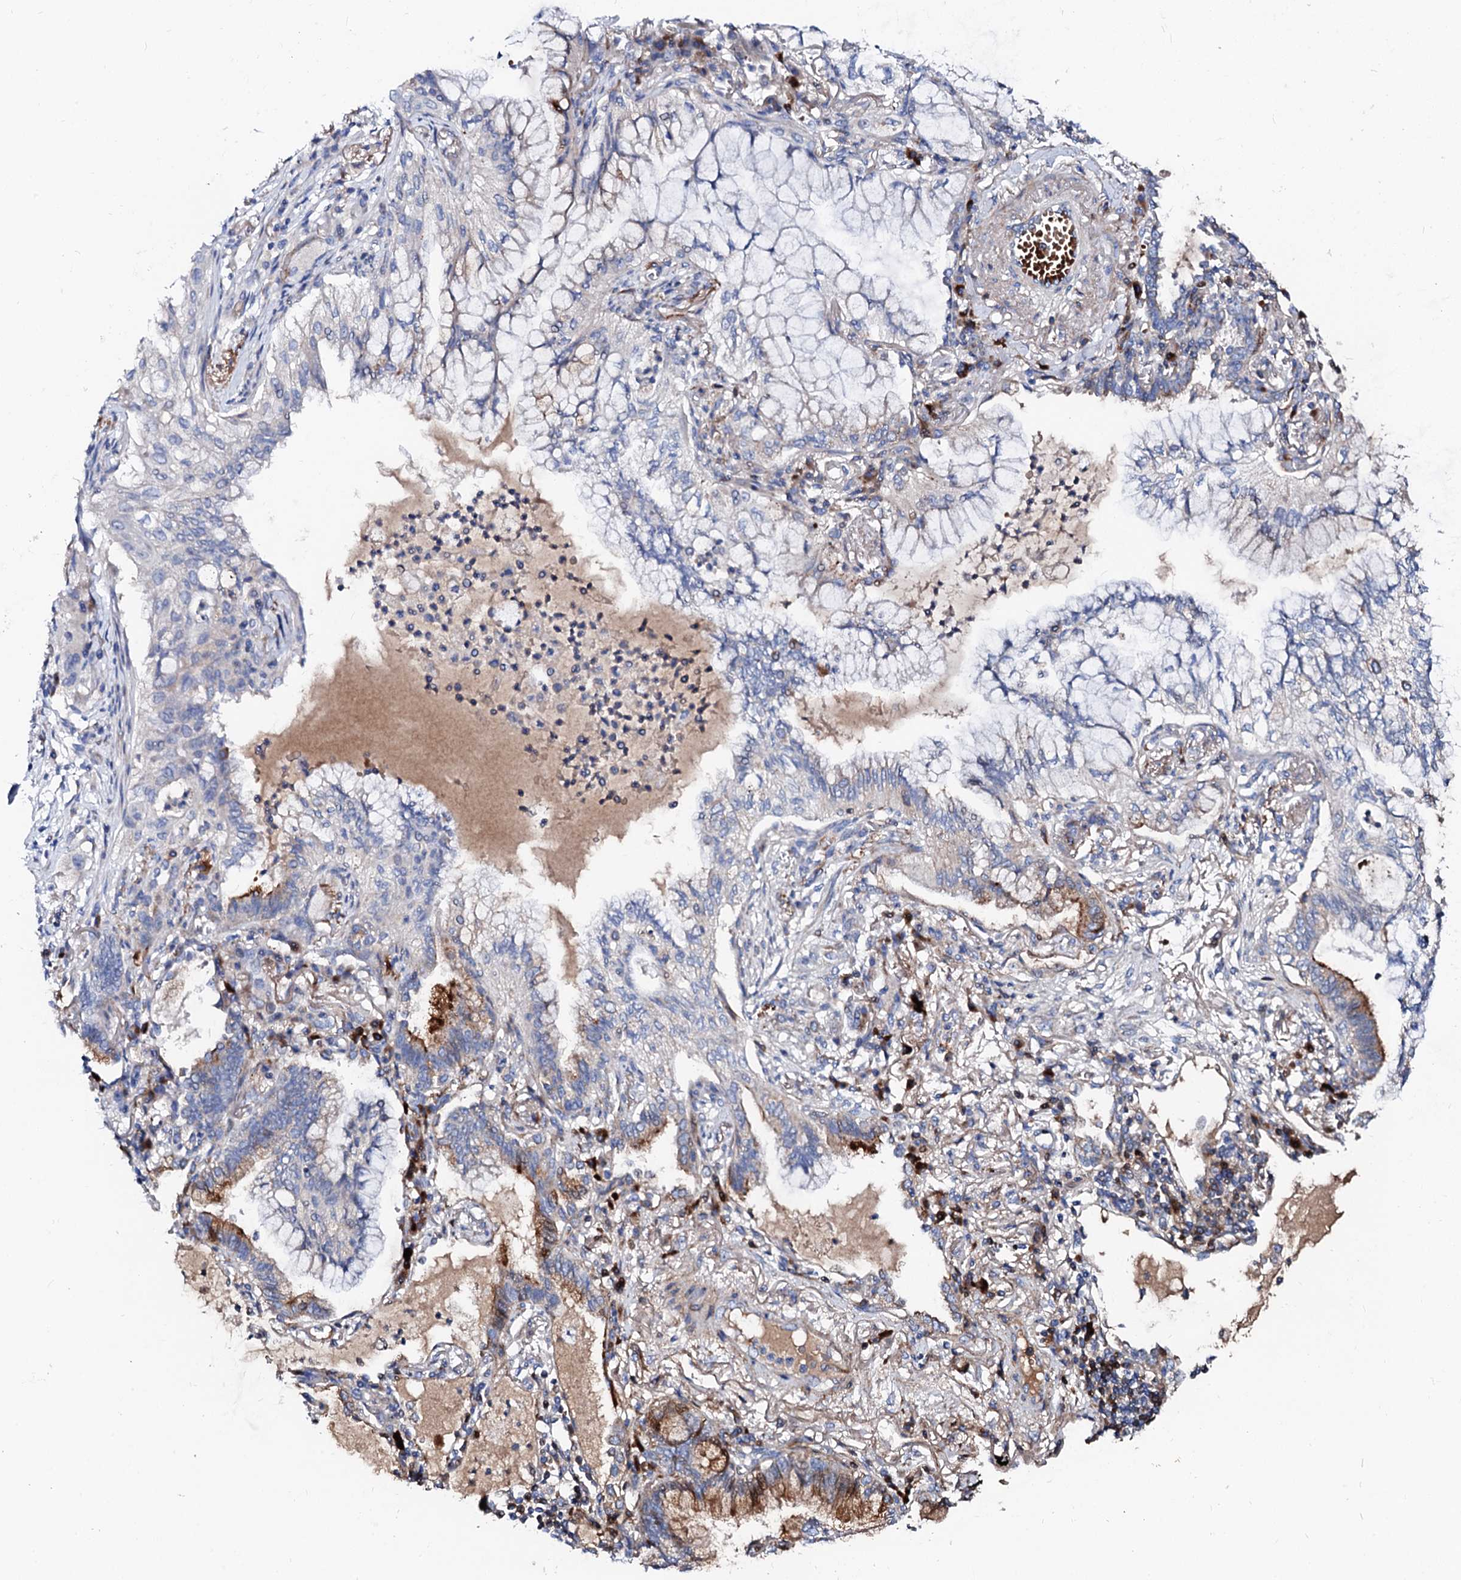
{"staining": {"intensity": "moderate", "quantity": "<25%", "location": "cytoplasmic/membranous"}, "tissue": "lung cancer", "cell_type": "Tumor cells", "image_type": "cancer", "snomed": [{"axis": "morphology", "description": "Adenocarcinoma, NOS"}, {"axis": "topography", "description": "Lung"}], "caption": "This micrograph shows IHC staining of lung cancer, with low moderate cytoplasmic/membranous expression in approximately <25% of tumor cells.", "gene": "SLC10A7", "patient": {"sex": "female", "age": 70}}